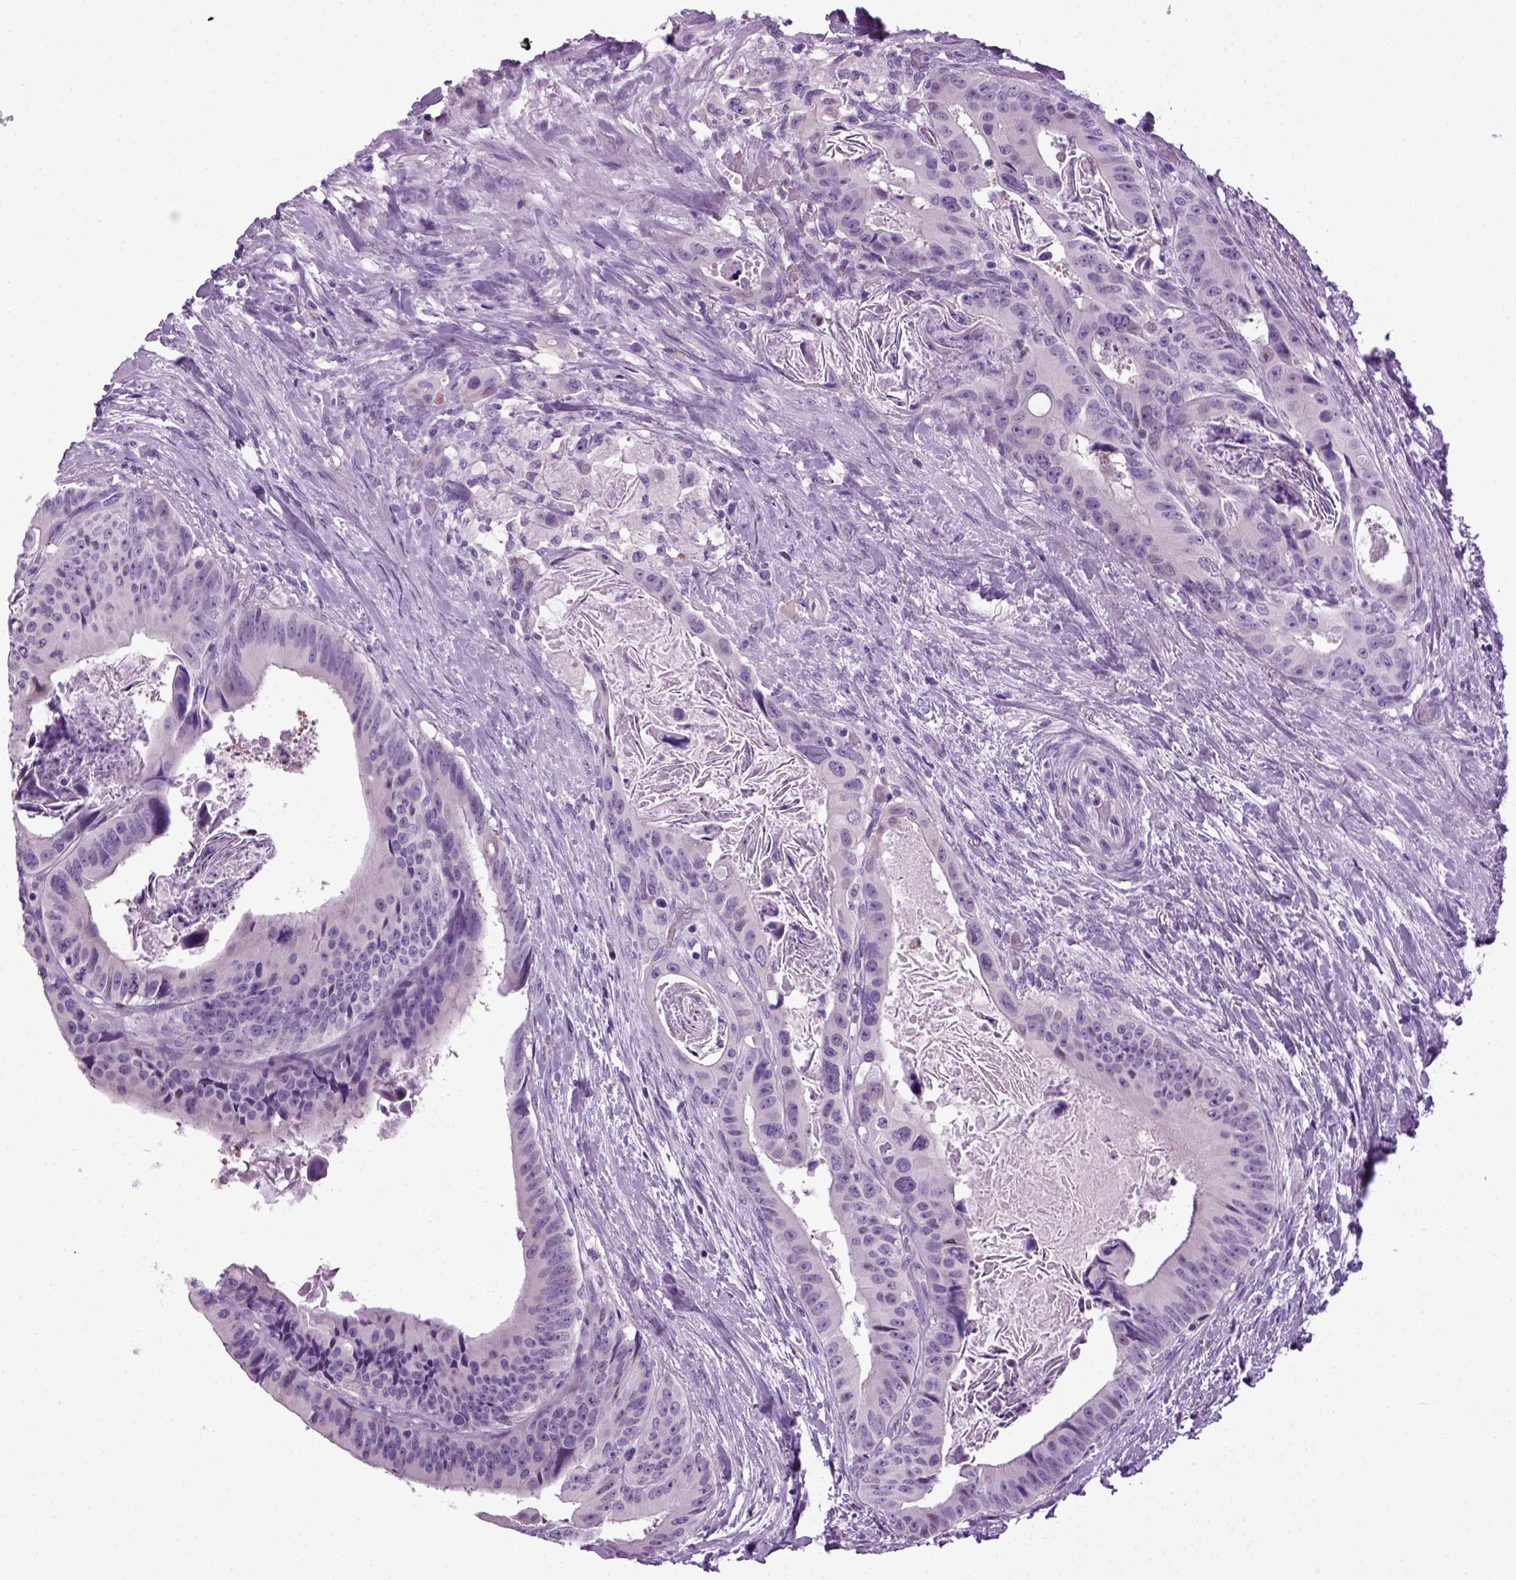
{"staining": {"intensity": "negative", "quantity": "none", "location": "none"}, "tissue": "colorectal cancer", "cell_type": "Tumor cells", "image_type": "cancer", "snomed": [{"axis": "morphology", "description": "Adenocarcinoma, NOS"}, {"axis": "topography", "description": "Rectum"}], "caption": "Immunohistochemistry (IHC) micrograph of neoplastic tissue: human adenocarcinoma (colorectal) stained with DAB (3,3'-diaminobenzidine) demonstrates no significant protein staining in tumor cells.", "gene": "HMCN2", "patient": {"sex": "male", "age": 64}}